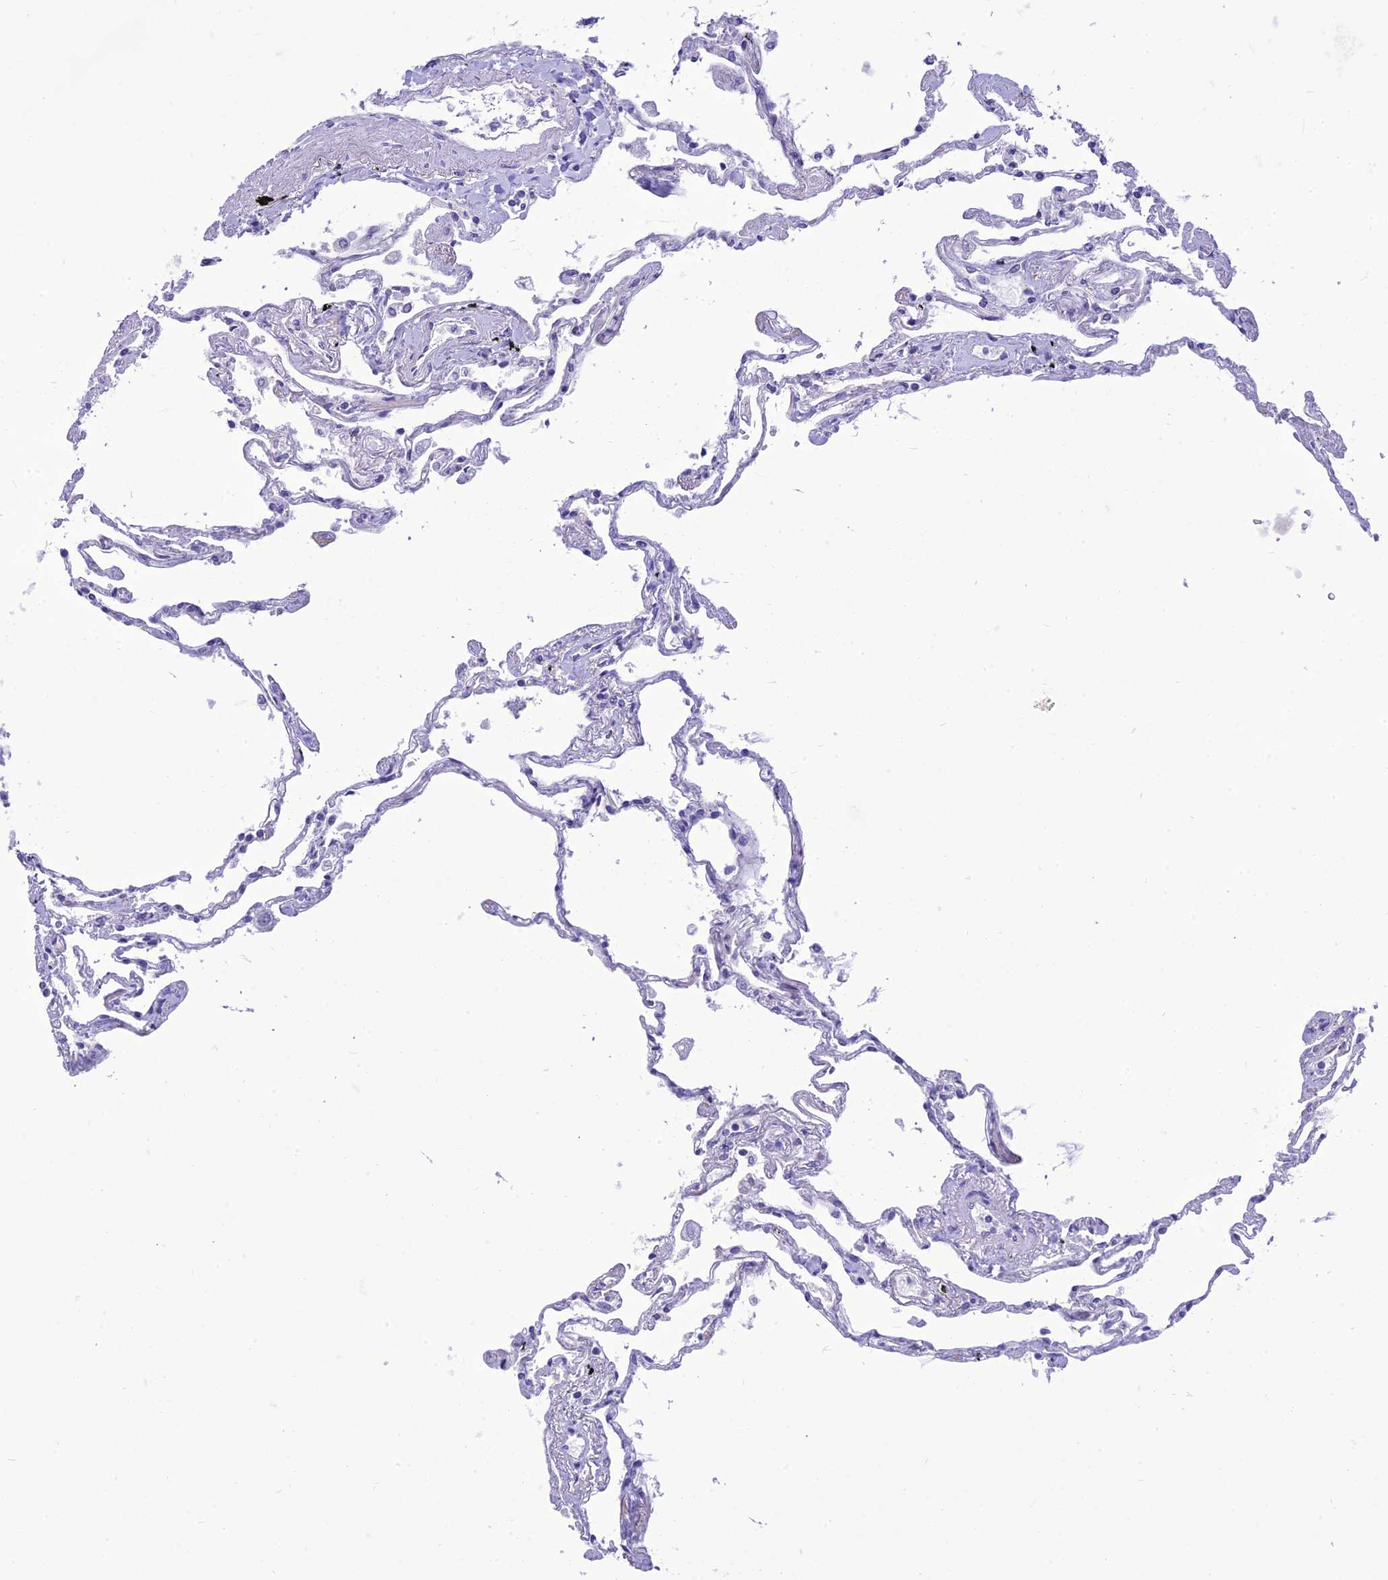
{"staining": {"intensity": "negative", "quantity": "none", "location": "none"}, "tissue": "lung", "cell_type": "Alveolar cells", "image_type": "normal", "snomed": [{"axis": "morphology", "description": "Normal tissue, NOS"}, {"axis": "topography", "description": "Lung"}], "caption": "High power microscopy photomicrograph of an IHC histopathology image of normal lung, revealing no significant expression in alveolar cells.", "gene": "DHDH", "patient": {"sex": "female", "age": 67}}